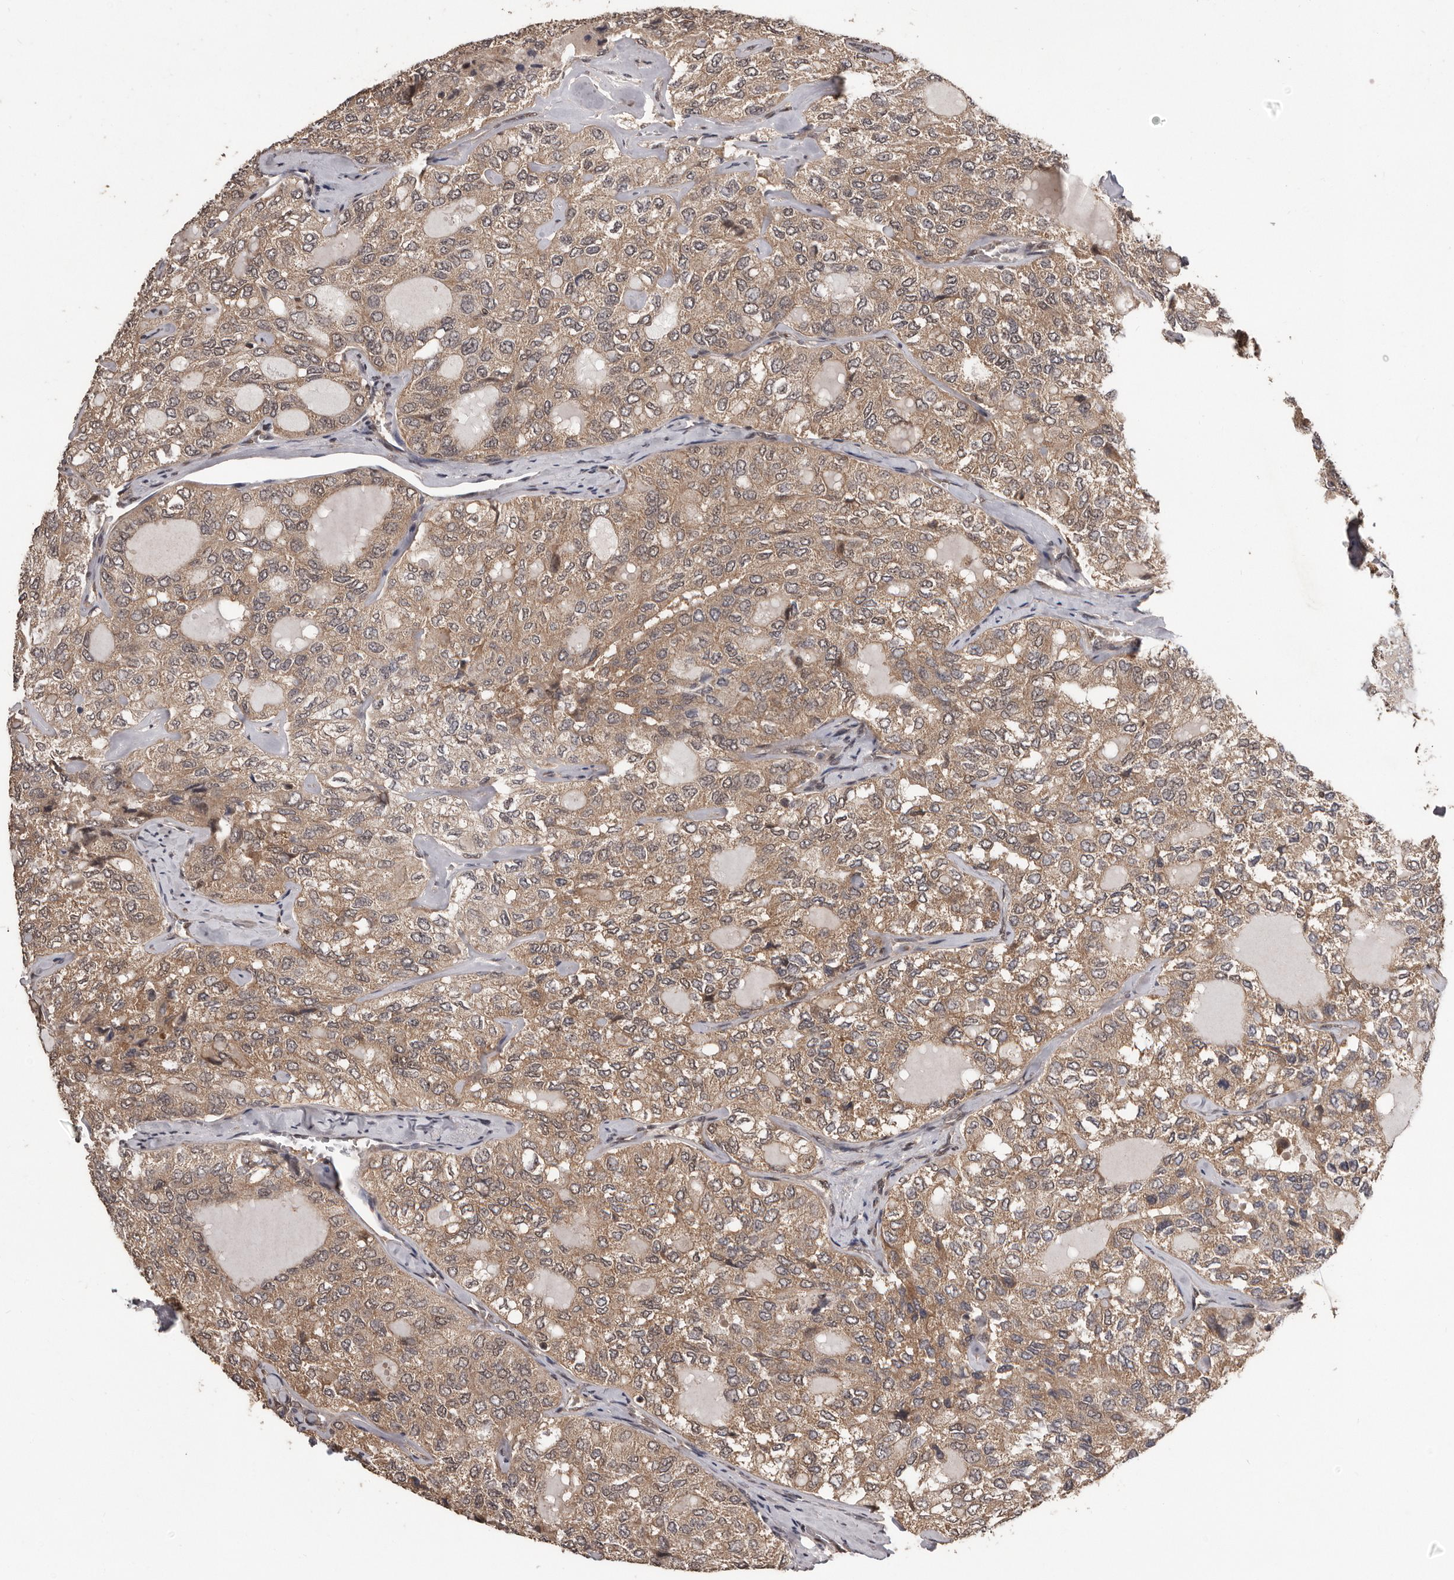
{"staining": {"intensity": "moderate", "quantity": ">75%", "location": "cytoplasmic/membranous,nuclear"}, "tissue": "thyroid cancer", "cell_type": "Tumor cells", "image_type": "cancer", "snomed": [{"axis": "morphology", "description": "Follicular adenoma carcinoma, NOS"}, {"axis": "topography", "description": "Thyroid gland"}], "caption": "The photomicrograph shows staining of follicular adenoma carcinoma (thyroid), revealing moderate cytoplasmic/membranous and nuclear protein positivity (brown color) within tumor cells. (IHC, brightfield microscopy, high magnification).", "gene": "VPS37A", "patient": {"sex": "male", "age": 75}}